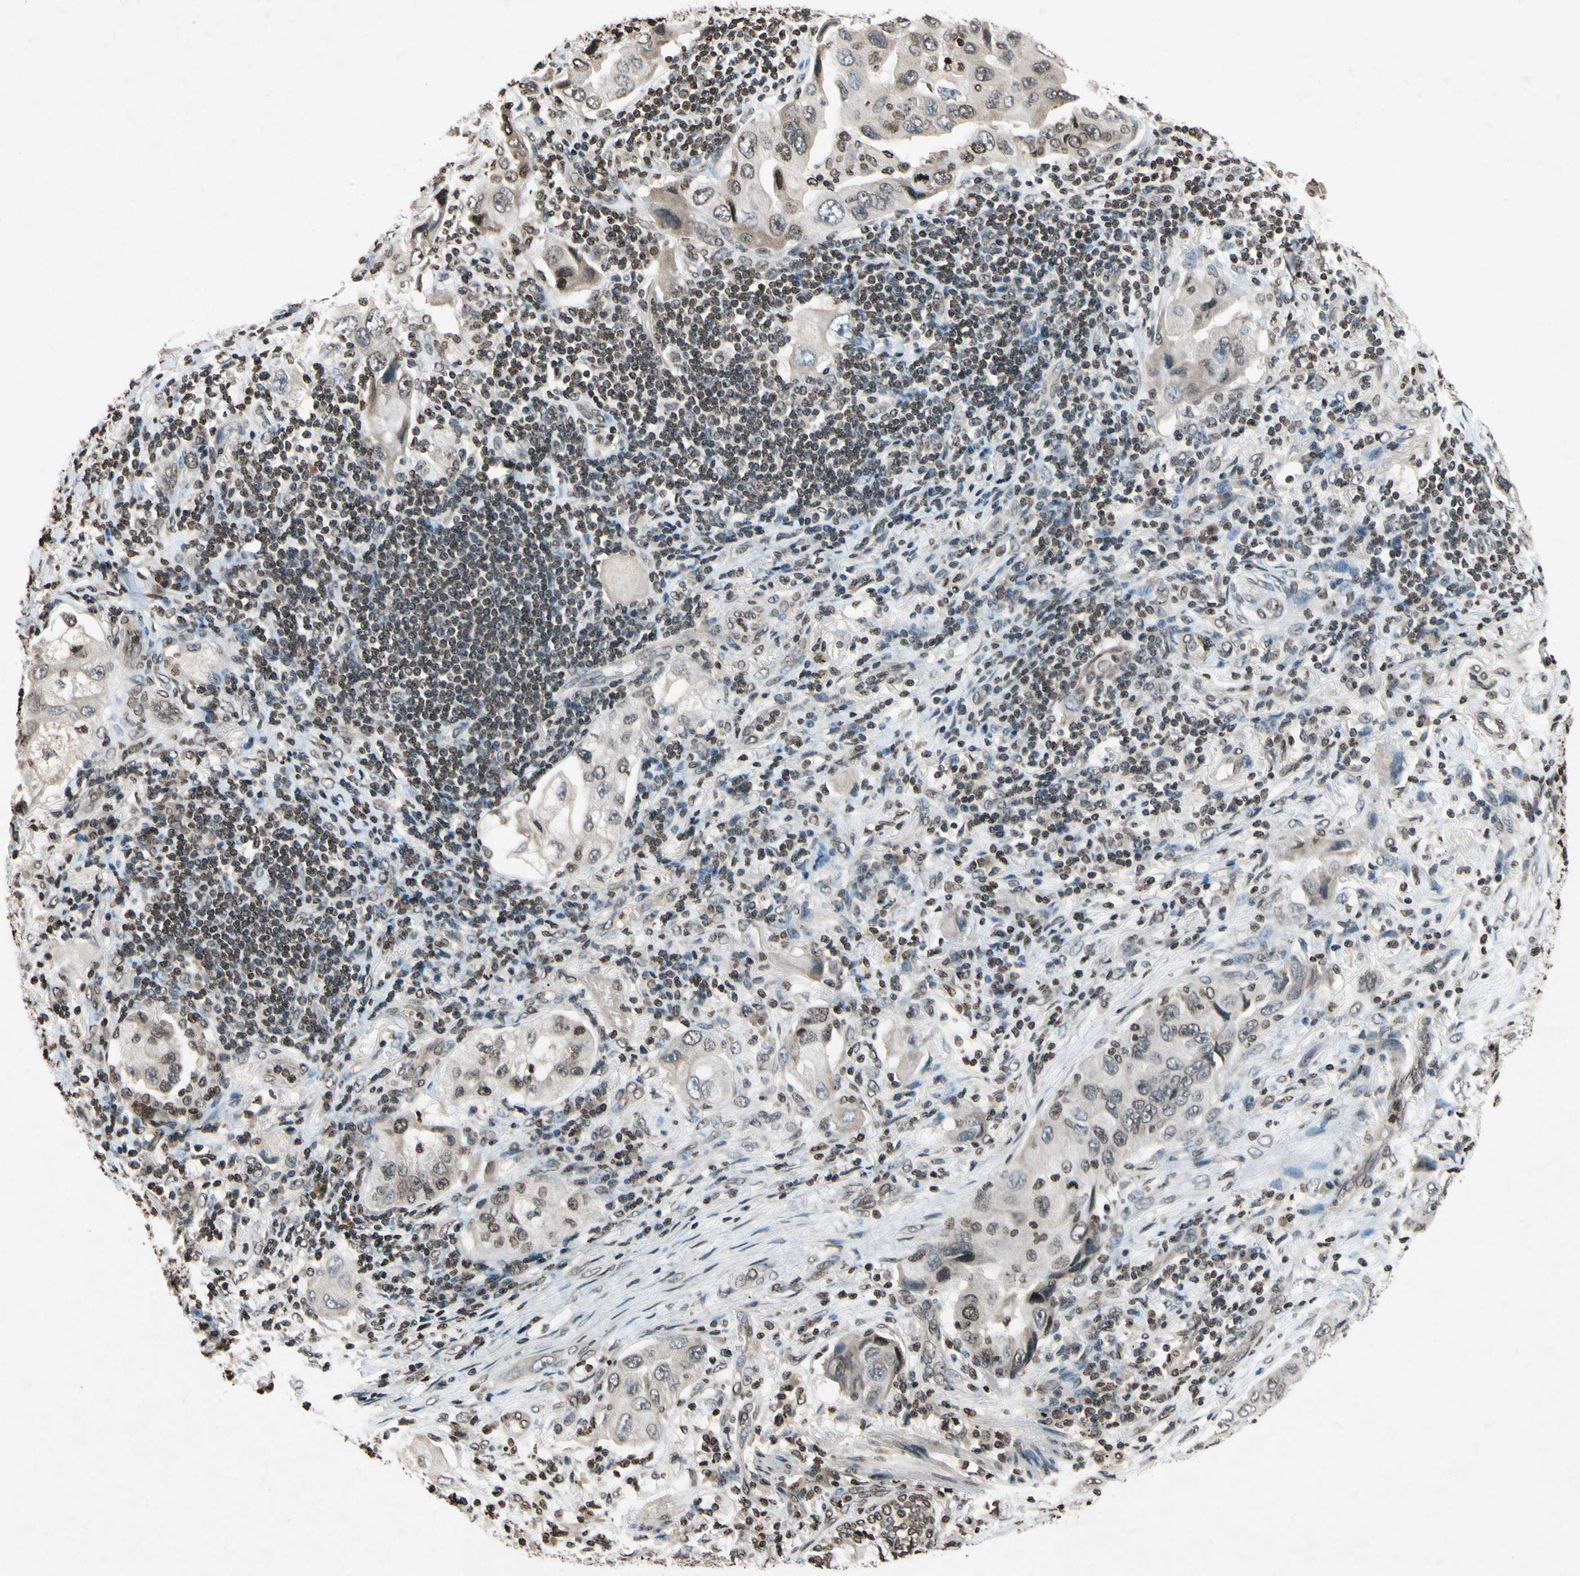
{"staining": {"intensity": "weak", "quantity": "<25%", "location": "nuclear"}, "tissue": "lung cancer", "cell_type": "Tumor cells", "image_type": "cancer", "snomed": [{"axis": "morphology", "description": "Adenocarcinoma, NOS"}, {"axis": "topography", "description": "Lung"}], "caption": "Image shows no significant protein expression in tumor cells of lung cancer (adenocarcinoma).", "gene": "HOXB3", "patient": {"sex": "female", "age": 65}}